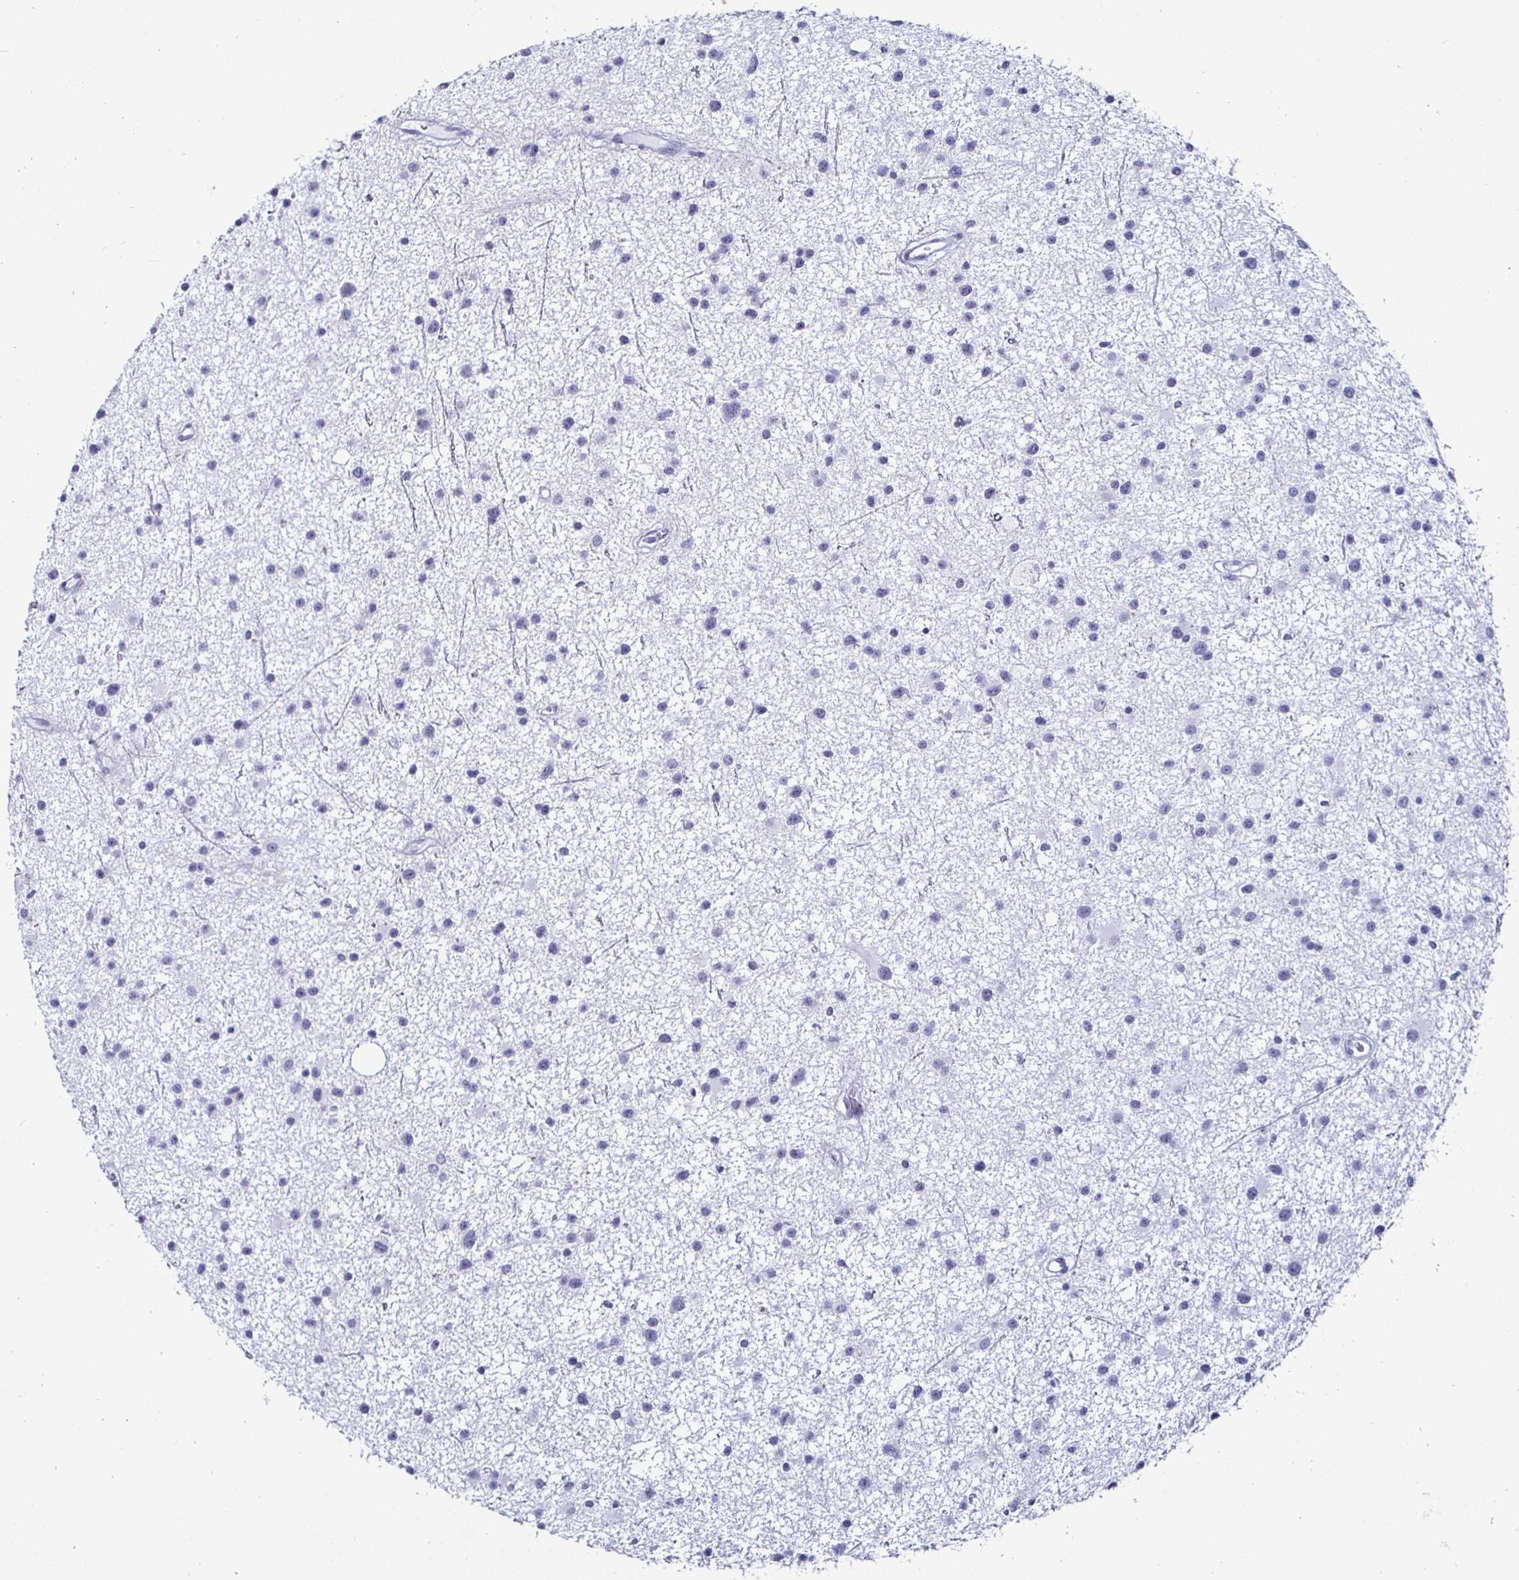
{"staining": {"intensity": "negative", "quantity": "none", "location": "none"}, "tissue": "glioma", "cell_type": "Tumor cells", "image_type": "cancer", "snomed": [{"axis": "morphology", "description": "Glioma, malignant, Low grade"}, {"axis": "topography", "description": "Brain"}], "caption": "Immunohistochemistry (IHC) of human glioma shows no positivity in tumor cells.", "gene": "KRT4", "patient": {"sex": "male", "age": 43}}